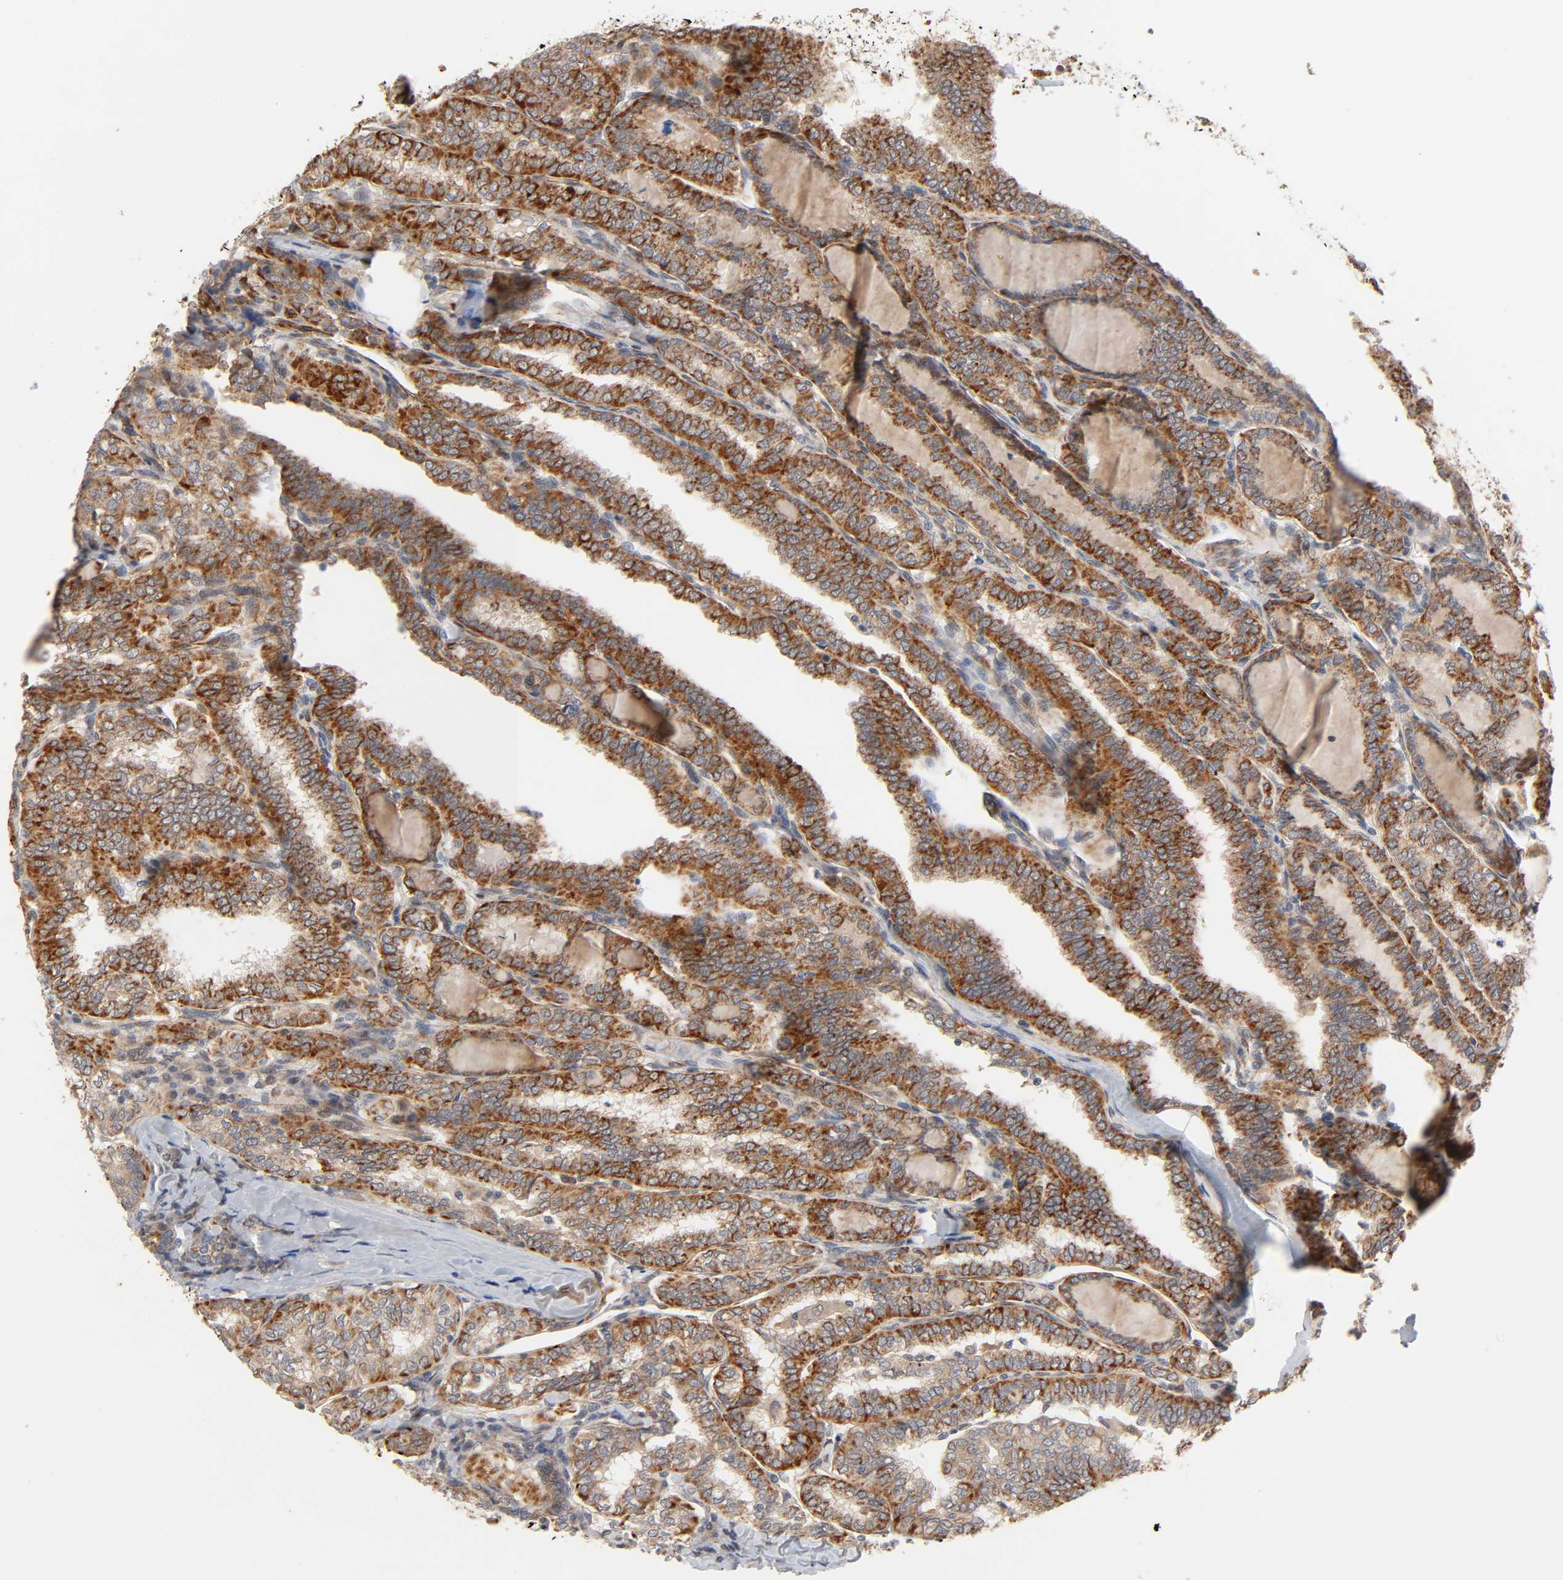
{"staining": {"intensity": "strong", "quantity": ">75%", "location": "cytoplasmic/membranous"}, "tissue": "thyroid cancer", "cell_type": "Tumor cells", "image_type": "cancer", "snomed": [{"axis": "morphology", "description": "Papillary adenocarcinoma, NOS"}, {"axis": "topography", "description": "Thyroid gland"}], "caption": "IHC staining of papillary adenocarcinoma (thyroid), which displays high levels of strong cytoplasmic/membranous expression in approximately >75% of tumor cells indicating strong cytoplasmic/membranous protein staining. The staining was performed using DAB (brown) for protein detection and nuclei were counterstained in hematoxylin (blue).", "gene": "REEP6", "patient": {"sex": "female", "age": 30}}